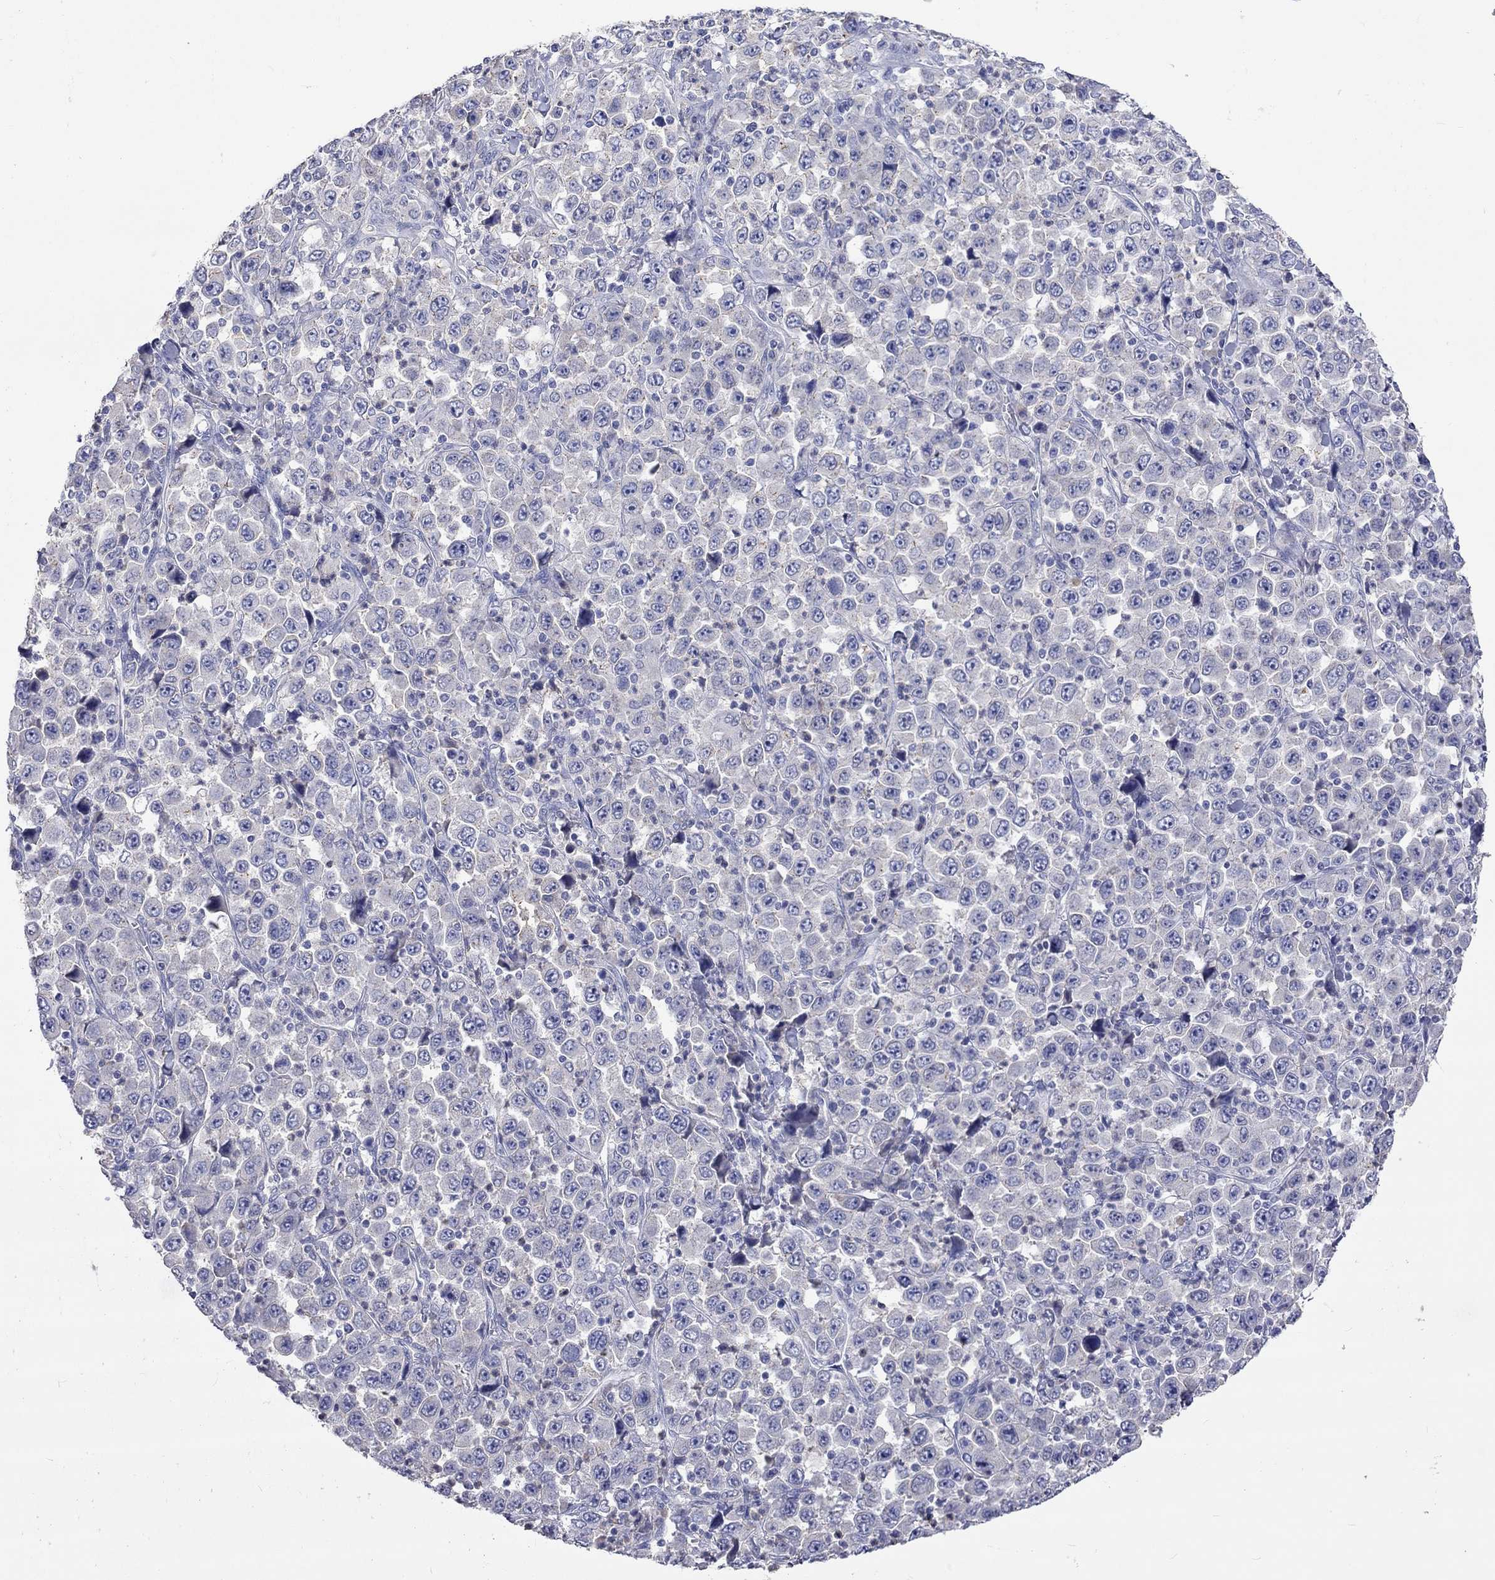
{"staining": {"intensity": "negative", "quantity": "none", "location": "none"}, "tissue": "stomach cancer", "cell_type": "Tumor cells", "image_type": "cancer", "snomed": [{"axis": "morphology", "description": "Normal tissue, NOS"}, {"axis": "morphology", "description": "Adenocarcinoma, NOS"}, {"axis": "topography", "description": "Stomach, upper"}, {"axis": "topography", "description": "Stomach"}], "caption": "DAB immunohistochemical staining of stomach adenocarcinoma exhibits no significant staining in tumor cells.", "gene": "LRFN4", "patient": {"sex": "male", "age": 59}}